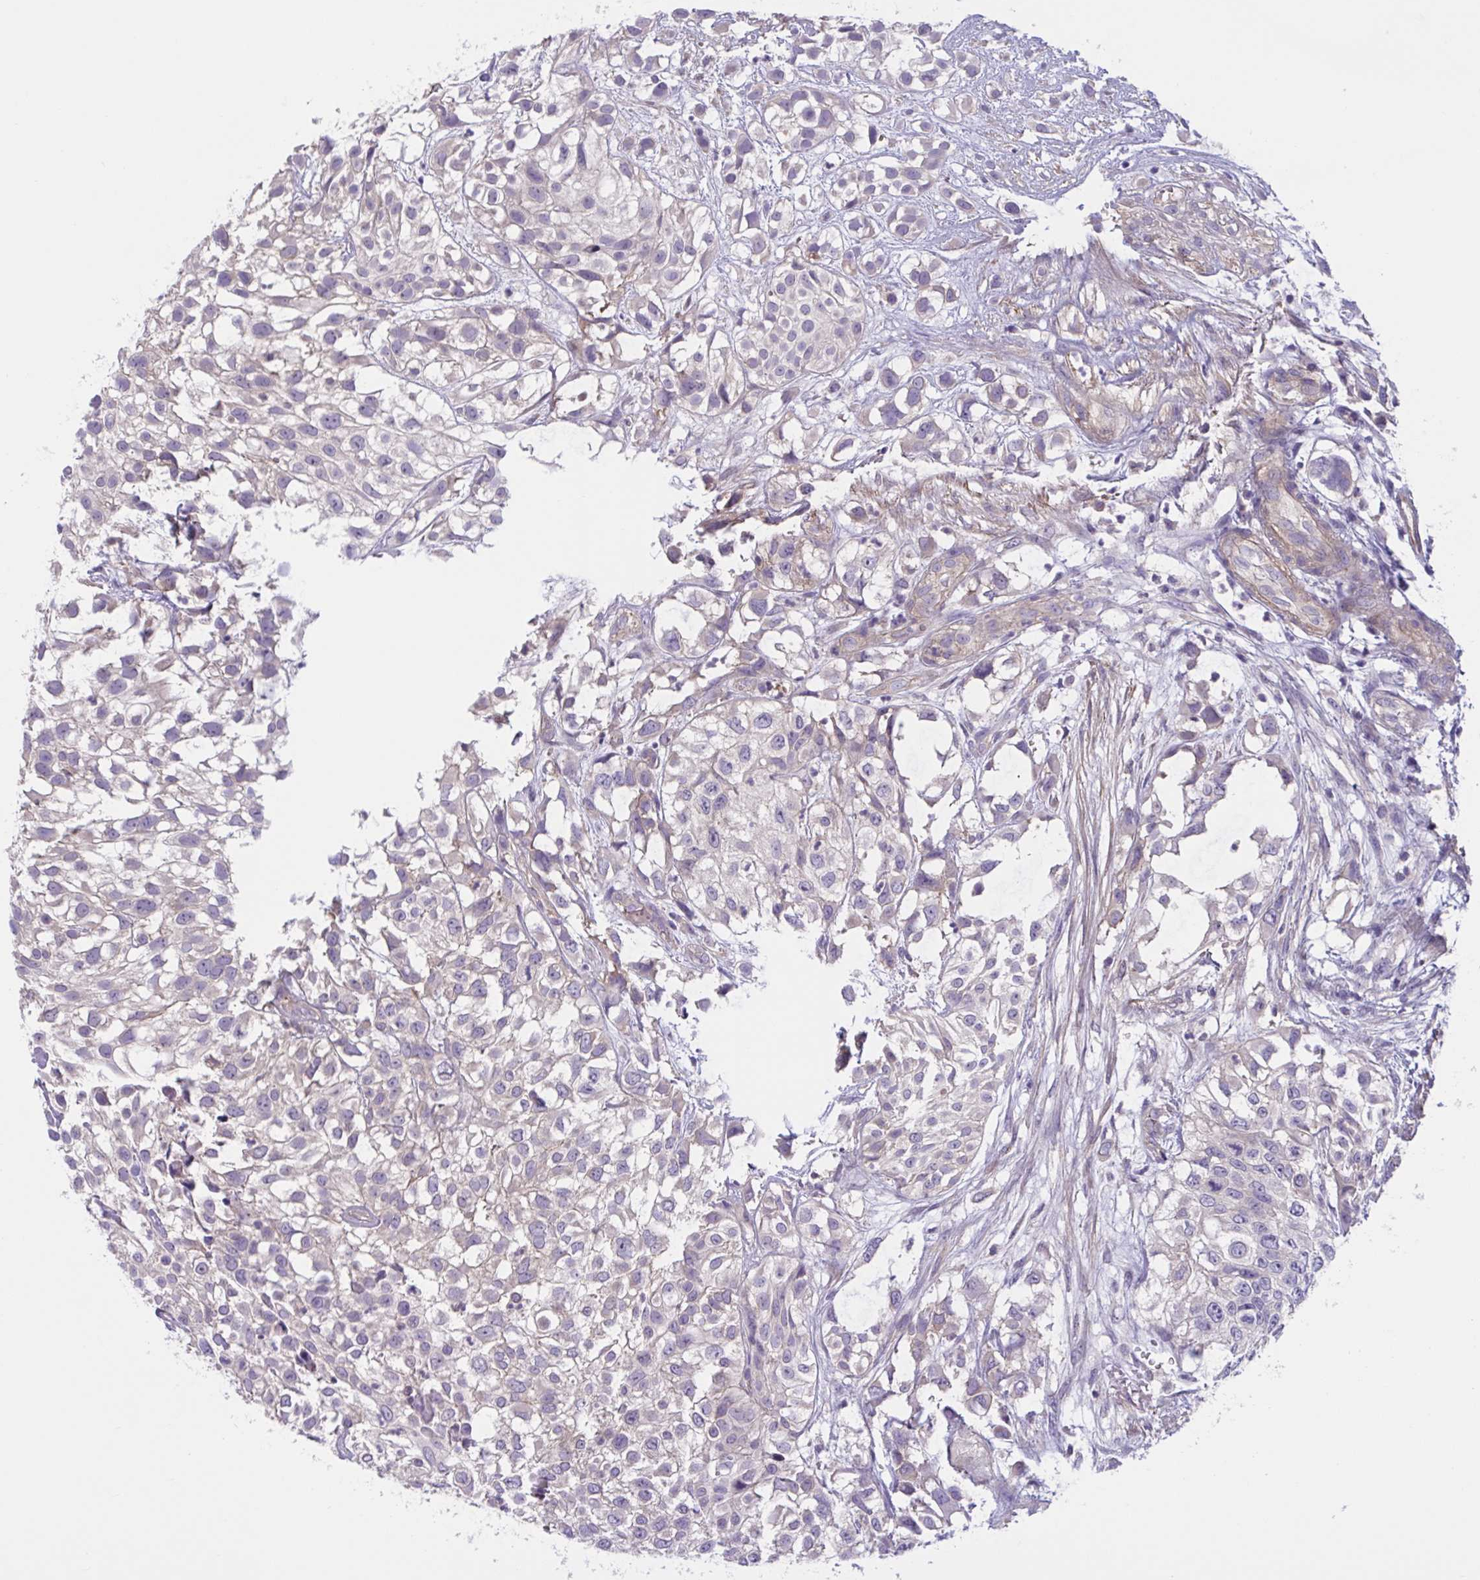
{"staining": {"intensity": "negative", "quantity": "none", "location": "none"}, "tissue": "urothelial cancer", "cell_type": "Tumor cells", "image_type": "cancer", "snomed": [{"axis": "morphology", "description": "Urothelial carcinoma, High grade"}, {"axis": "topography", "description": "Urinary bladder"}], "caption": "Immunohistochemical staining of urothelial cancer displays no significant staining in tumor cells.", "gene": "WNT9B", "patient": {"sex": "male", "age": 56}}